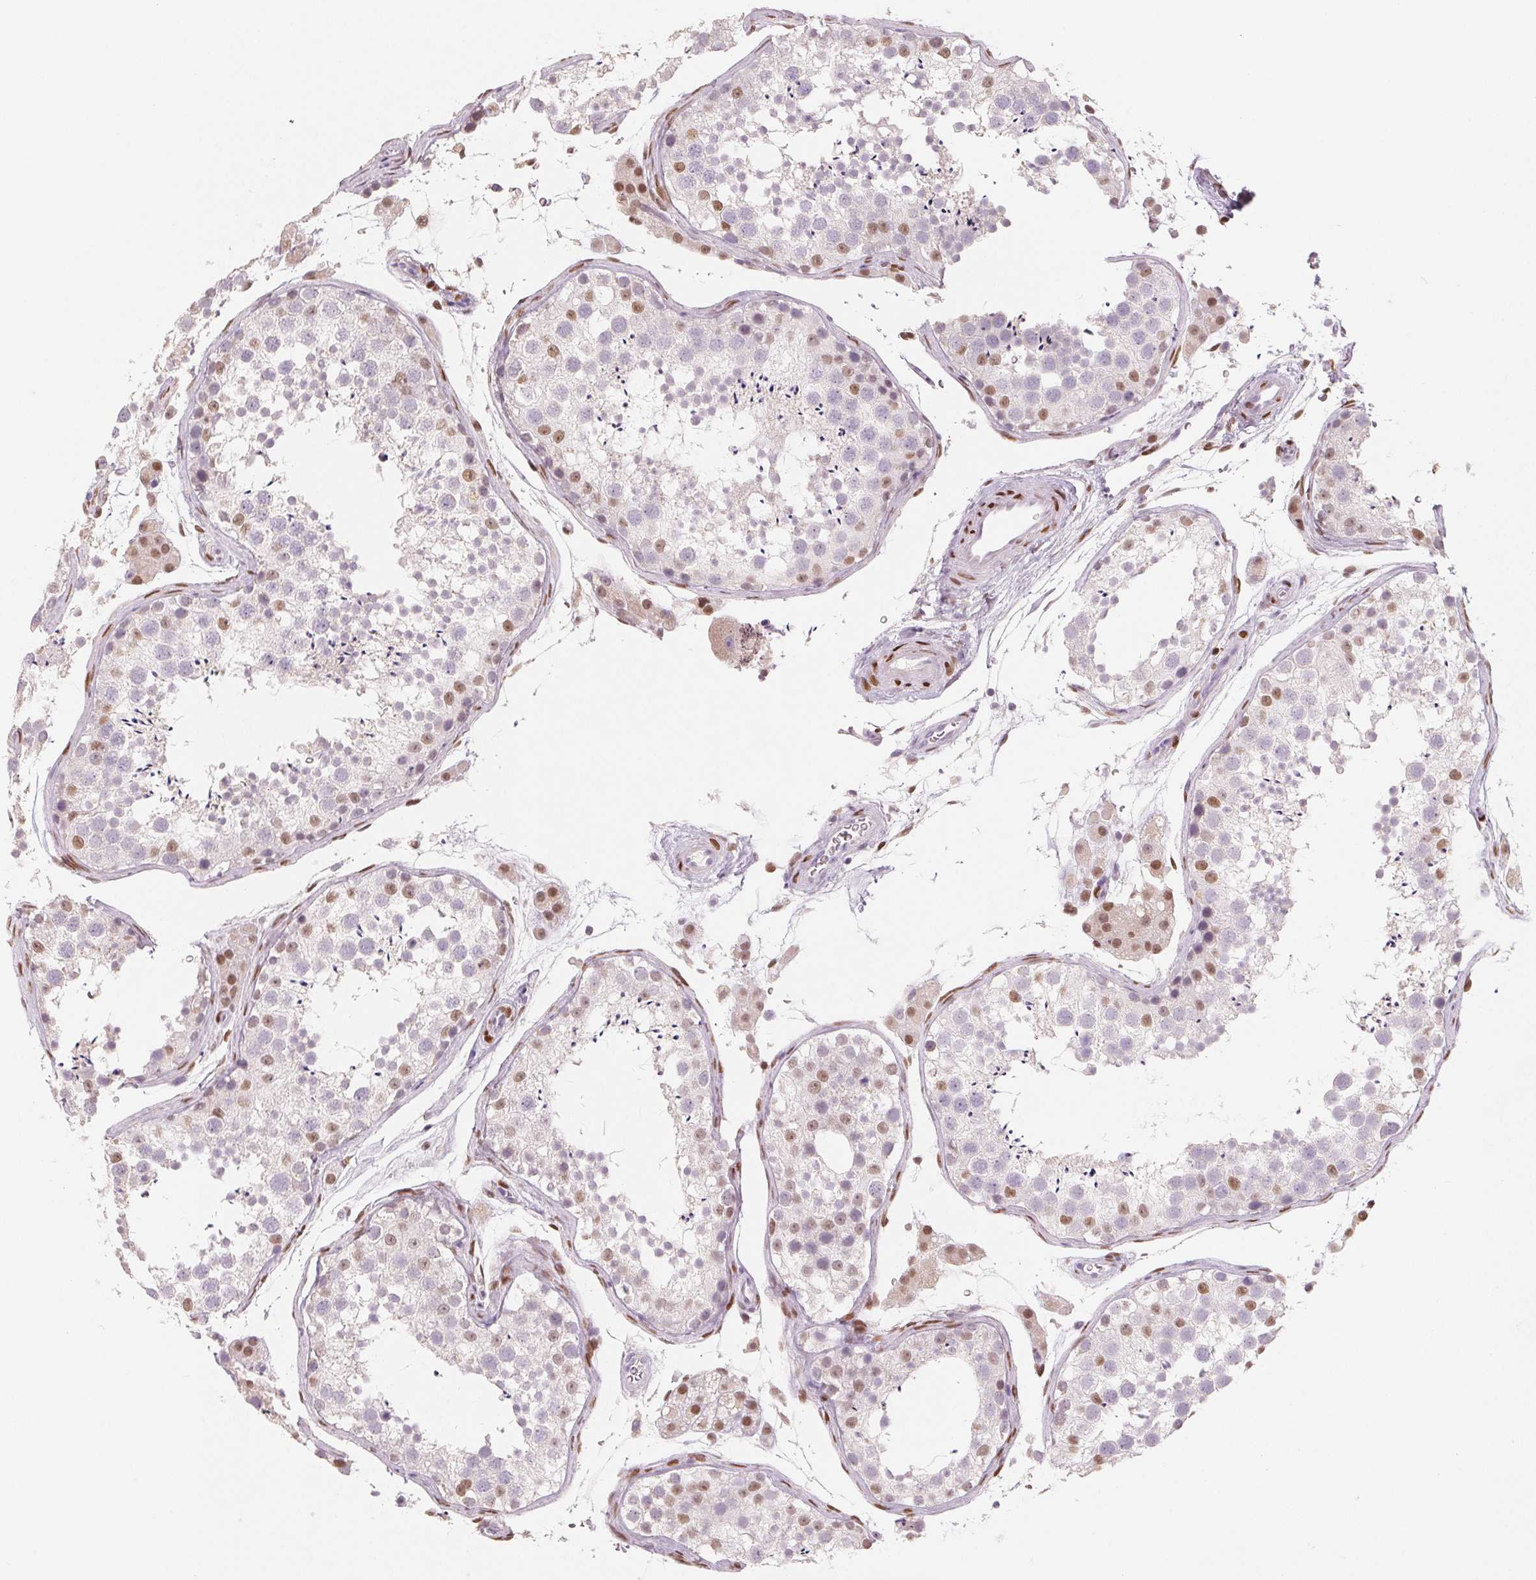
{"staining": {"intensity": "moderate", "quantity": "<25%", "location": "nuclear"}, "tissue": "testis", "cell_type": "Cells in seminiferous ducts", "image_type": "normal", "snomed": [{"axis": "morphology", "description": "Normal tissue, NOS"}, {"axis": "topography", "description": "Testis"}], "caption": "Immunohistochemistry histopathology image of normal testis: human testis stained using immunohistochemistry exhibits low levels of moderate protein expression localized specifically in the nuclear of cells in seminiferous ducts, appearing as a nuclear brown color.", "gene": "SMARCD3", "patient": {"sex": "male", "age": 41}}